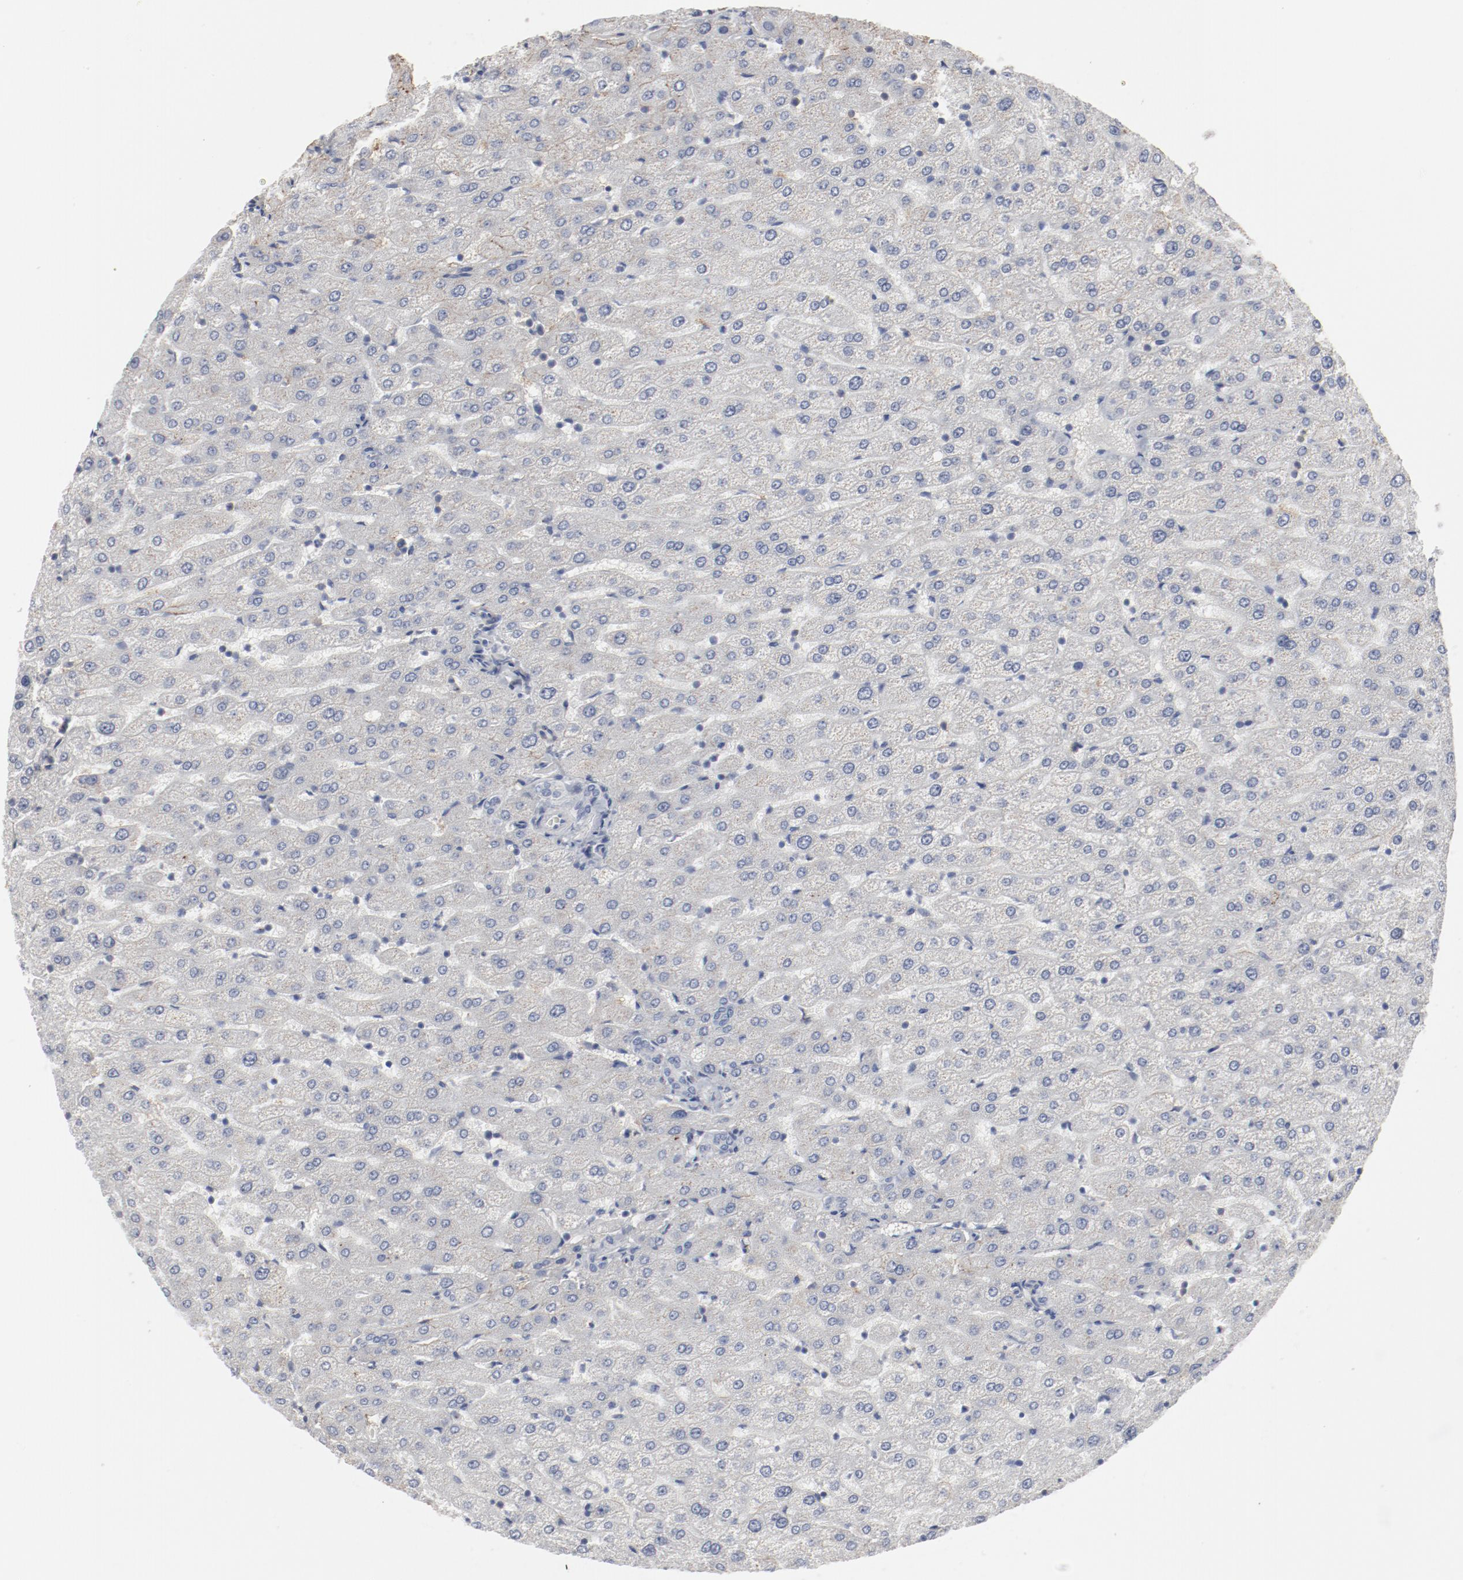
{"staining": {"intensity": "negative", "quantity": "none", "location": "none"}, "tissue": "liver", "cell_type": "Cholangiocytes", "image_type": "normal", "snomed": [{"axis": "morphology", "description": "Normal tissue, NOS"}, {"axis": "morphology", "description": "Fibrosis, NOS"}, {"axis": "topography", "description": "Liver"}], "caption": "Immunohistochemistry (IHC) image of unremarkable liver stained for a protein (brown), which displays no positivity in cholangiocytes.", "gene": "CDK1", "patient": {"sex": "female", "age": 29}}